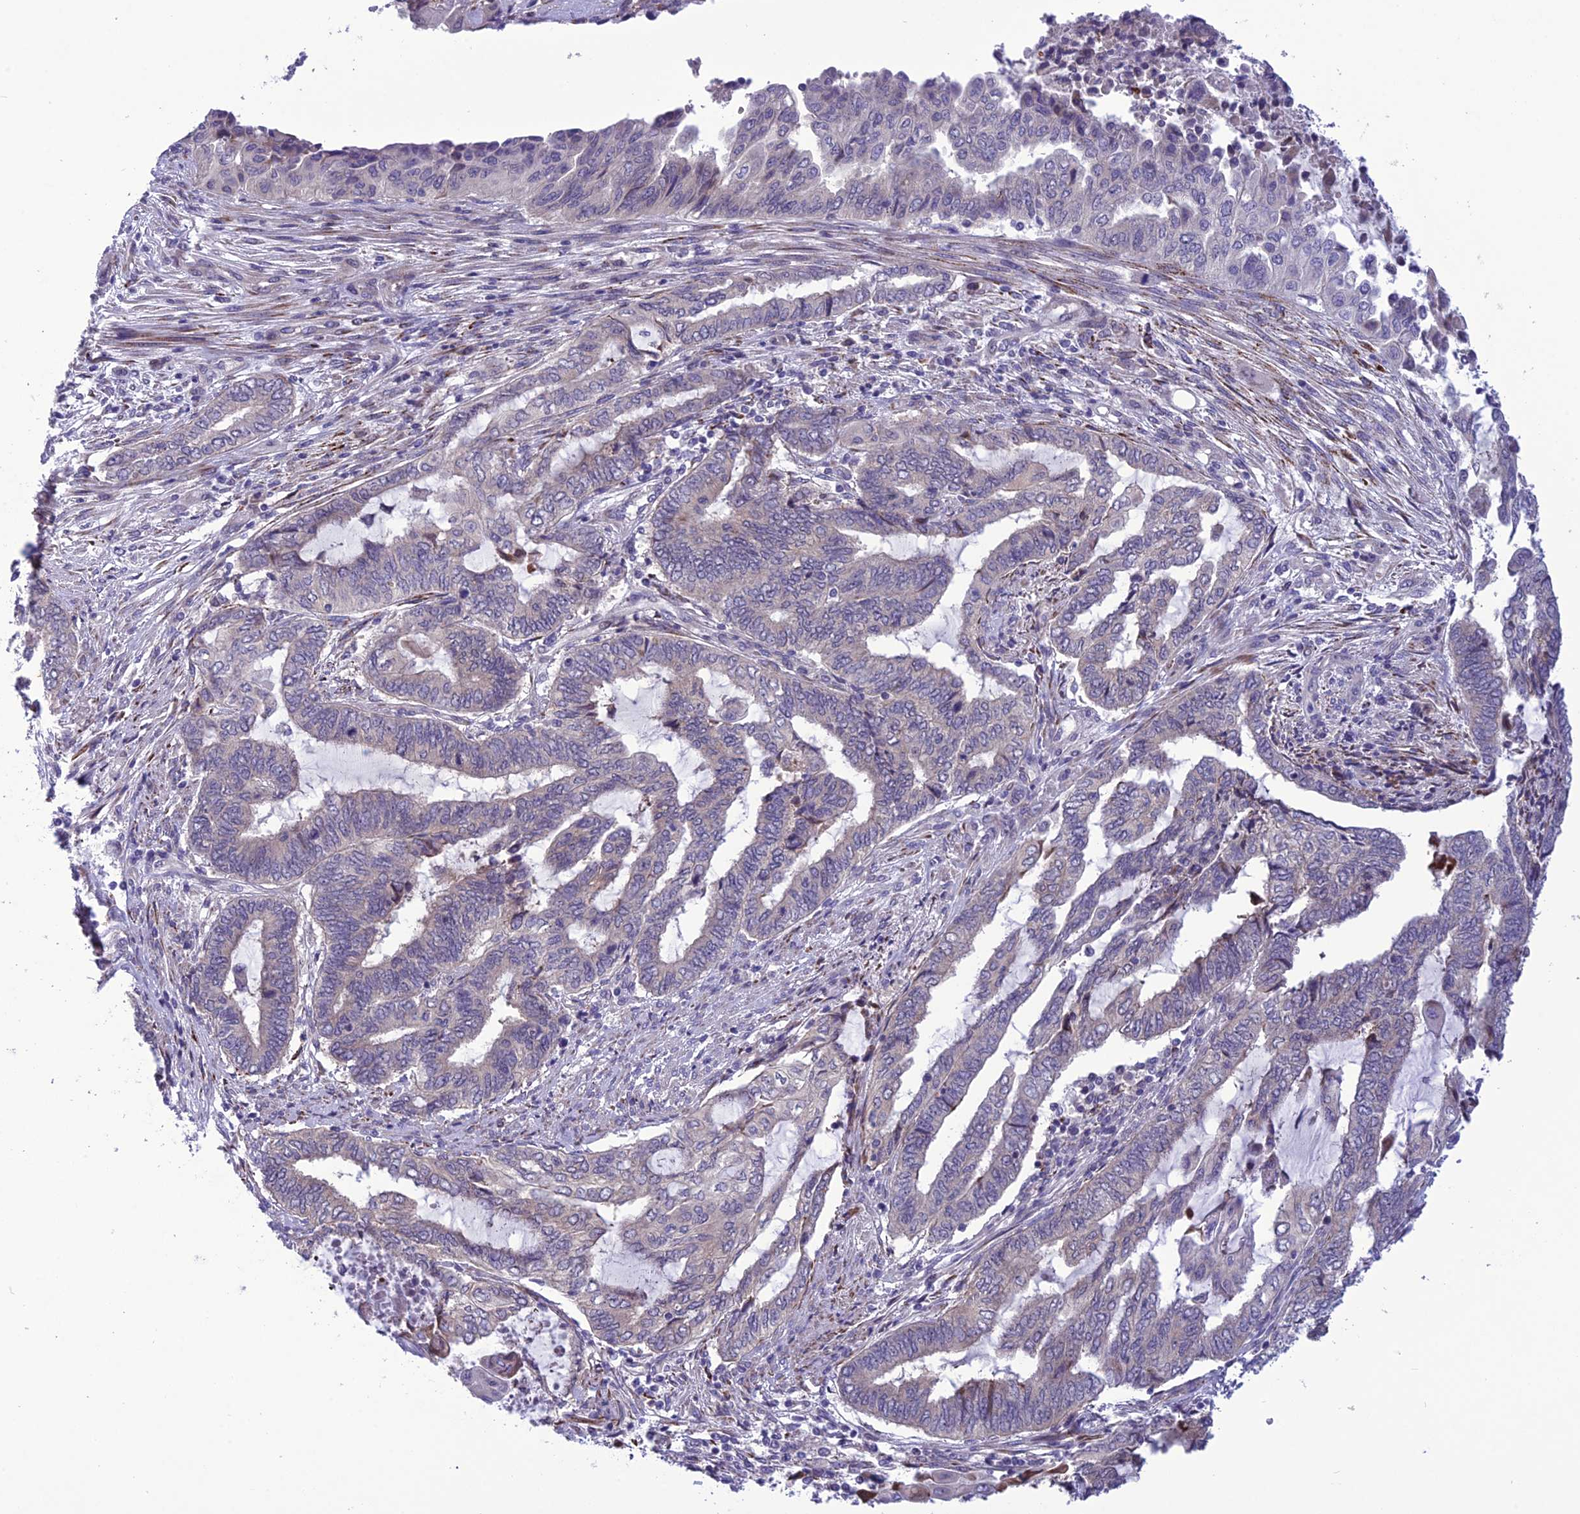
{"staining": {"intensity": "negative", "quantity": "none", "location": "none"}, "tissue": "endometrial cancer", "cell_type": "Tumor cells", "image_type": "cancer", "snomed": [{"axis": "morphology", "description": "Adenocarcinoma, NOS"}, {"axis": "topography", "description": "Uterus"}, {"axis": "topography", "description": "Endometrium"}], "caption": "A photomicrograph of adenocarcinoma (endometrial) stained for a protein demonstrates no brown staining in tumor cells.", "gene": "PSMF1", "patient": {"sex": "female", "age": 70}}